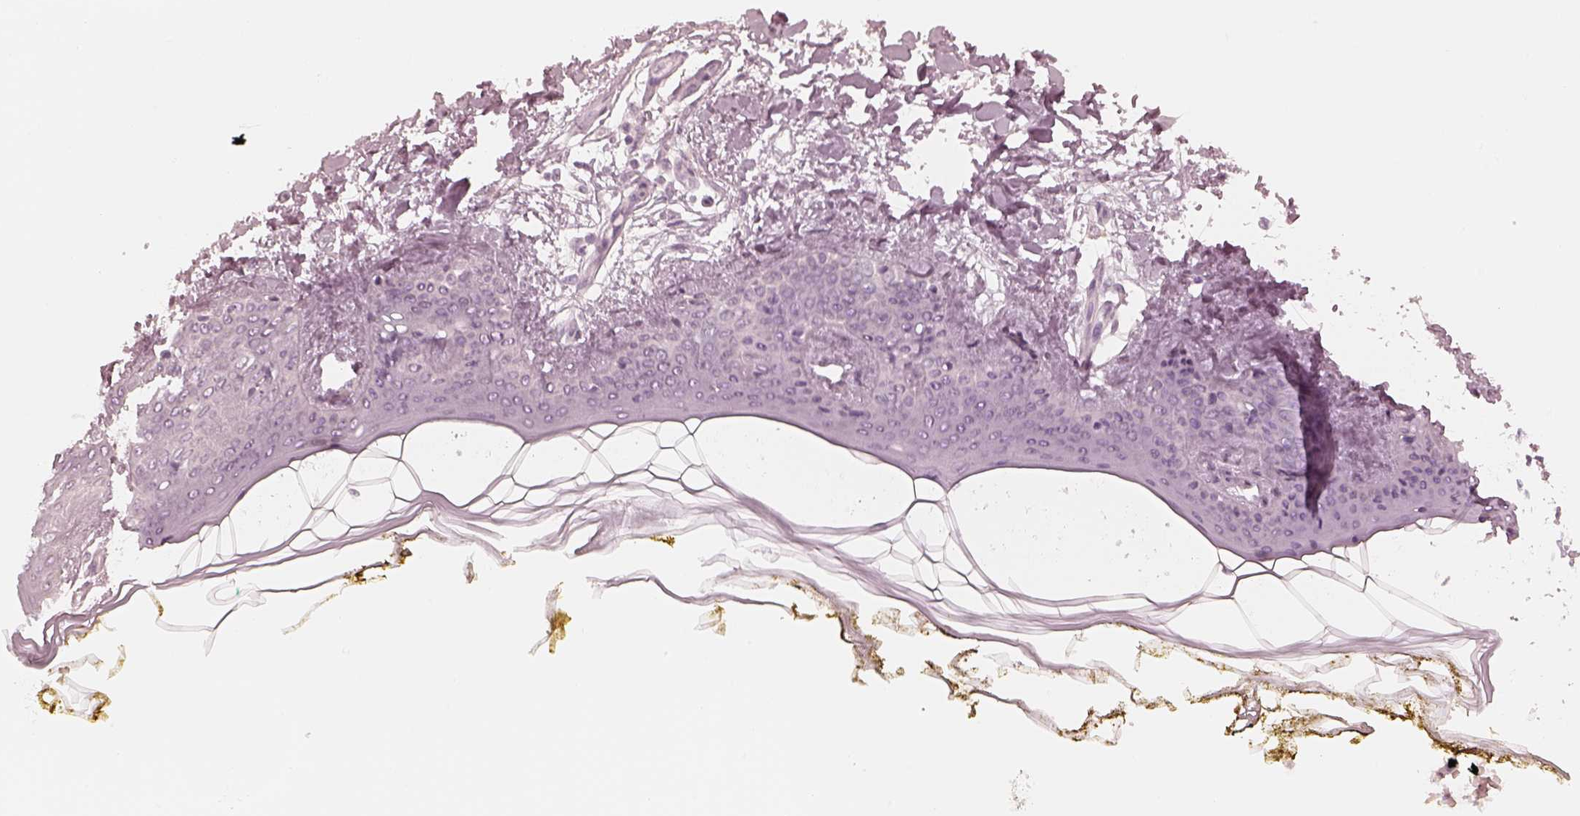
{"staining": {"intensity": "negative", "quantity": "none", "location": "none"}, "tissue": "skin", "cell_type": "Fibroblasts", "image_type": "normal", "snomed": [{"axis": "morphology", "description": "Normal tissue, NOS"}, {"axis": "topography", "description": "Skin"}], "caption": "DAB immunohistochemical staining of benign human skin exhibits no significant staining in fibroblasts.", "gene": "CALR3", "patient": {"sex": "female", "age": 34}}